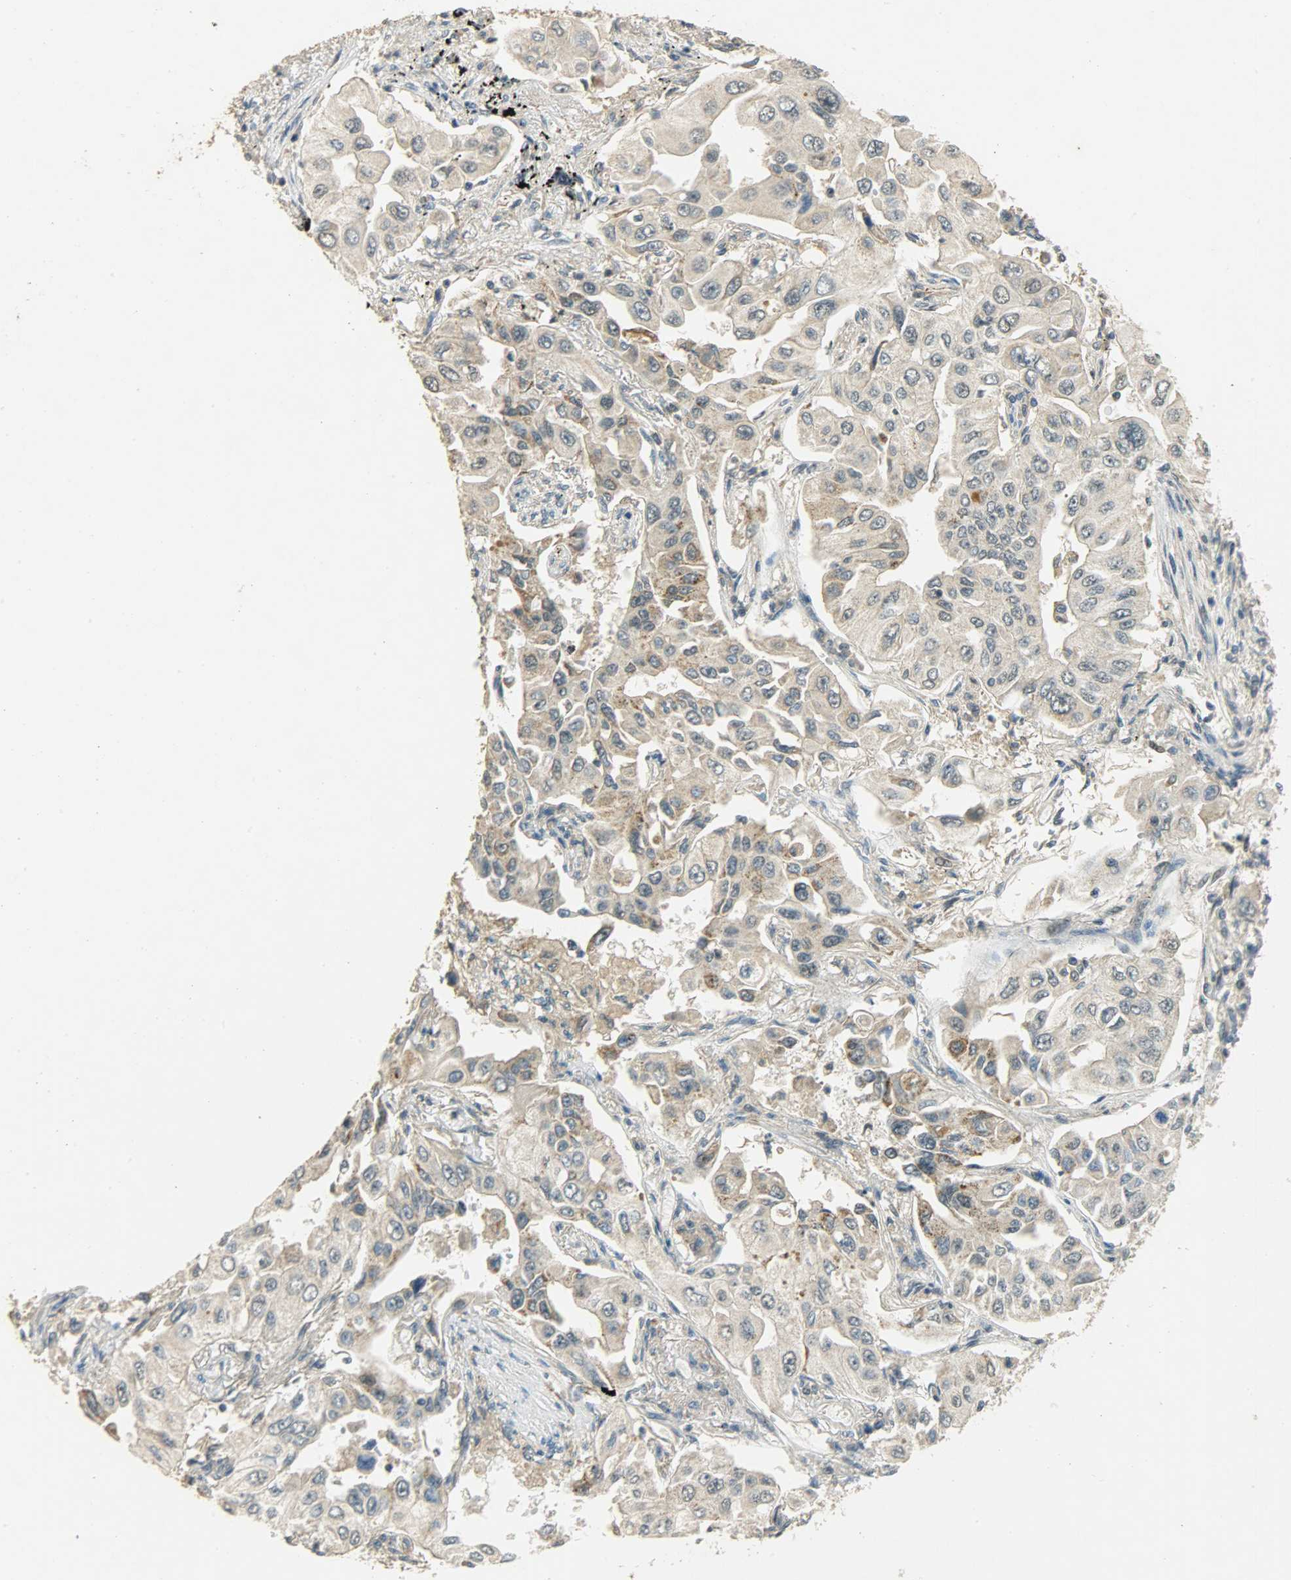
{"staining": {"intensity": "weak", "quantity": ">75%", "location": "cytoplasmic/membranous"}, "tissue": "lung cancer", "cell_type": "Tumor cells", "image_type": "cancer", "snomed": [{"axis": "morphology", "description": "Adenocarcinoma, NOS"}, {"axis": "topography", "description": "Lung"}], "caption": "Protein positivity by immunohistochemistry displays weak cytoplasmic/membranous positivity in about >75% of tumor cells in lung cancer. (IHC, brightfield microscopy, high magnification).", "gene": "HDHD5", "patient": {"sex": "male", "age": 84}}